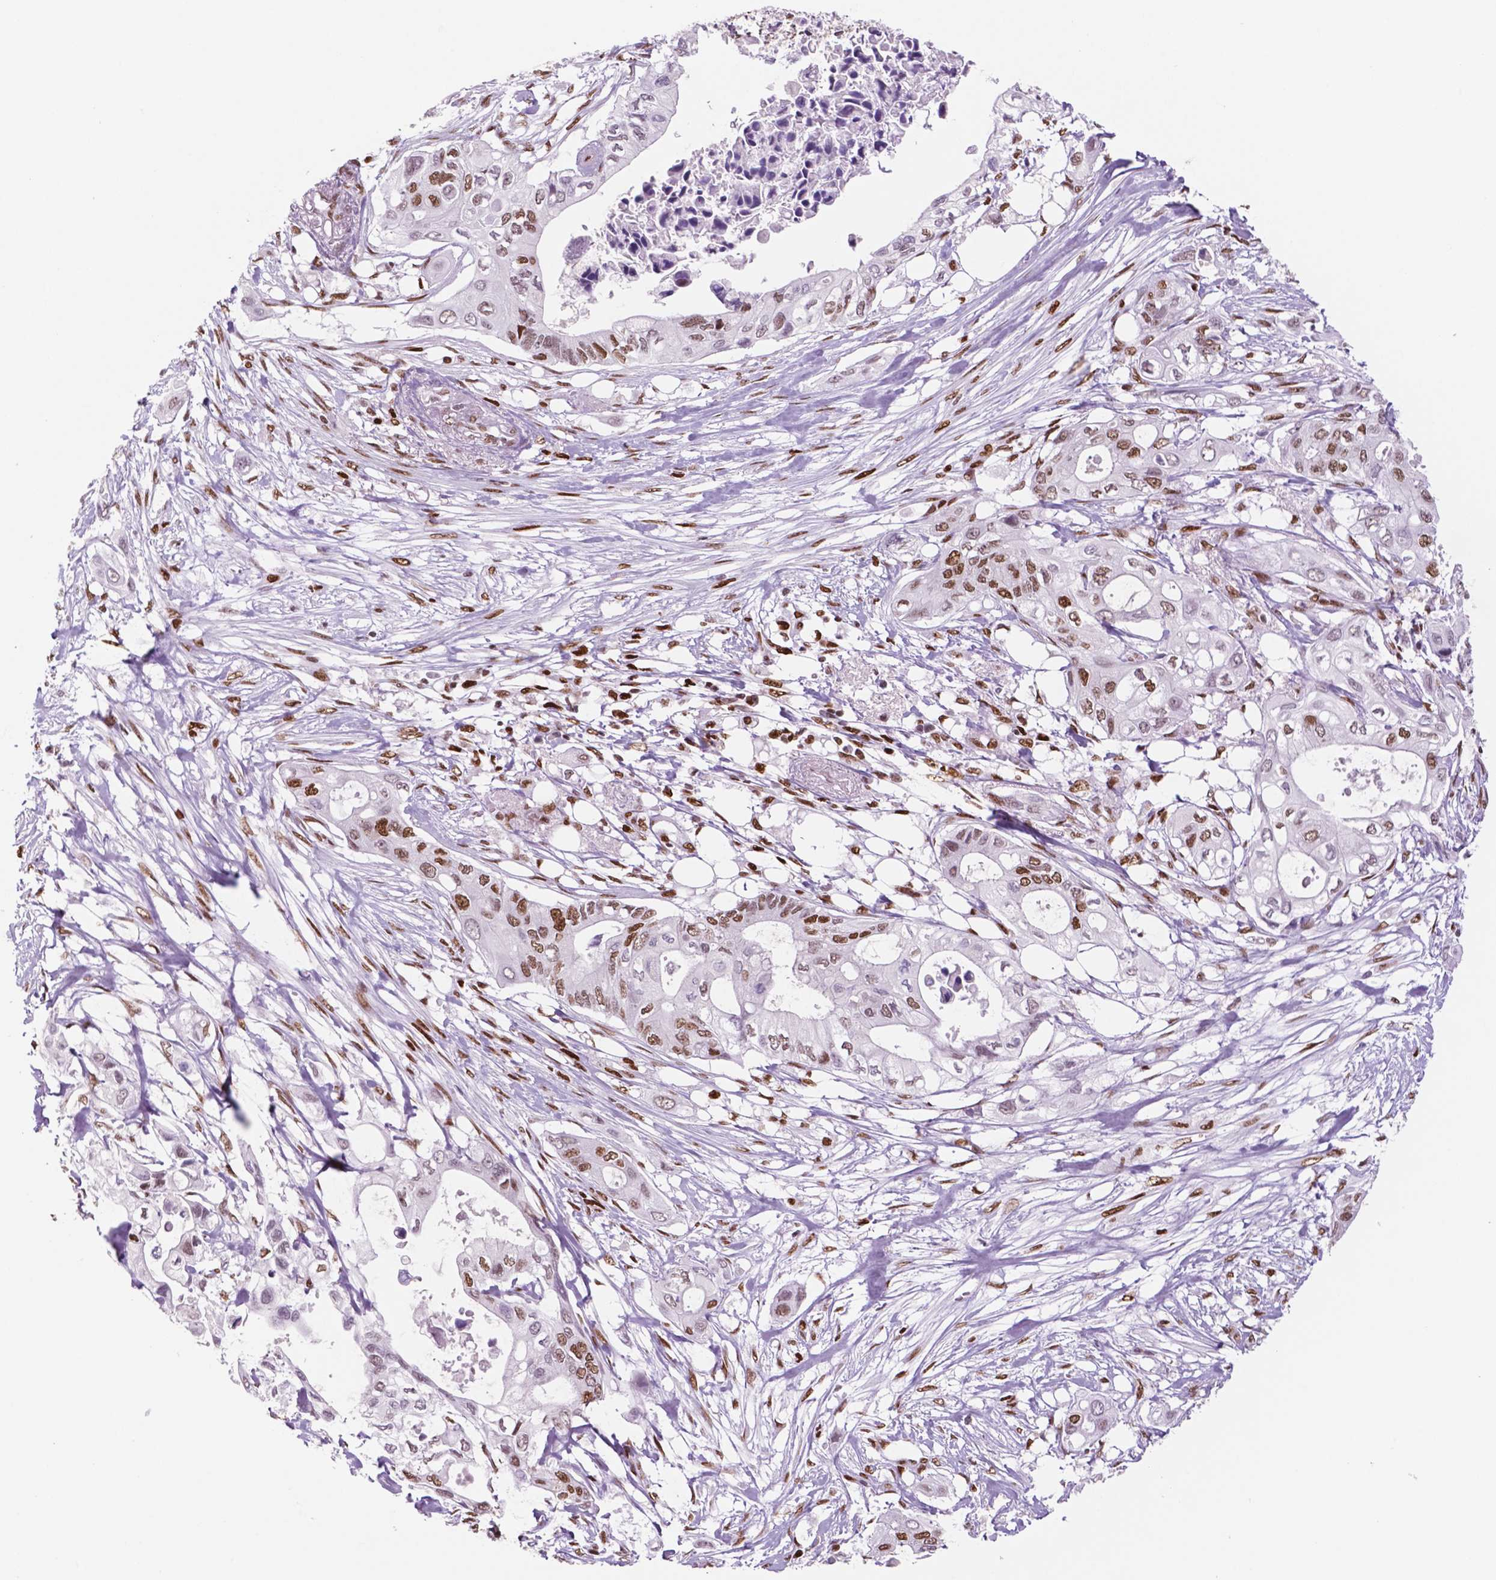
{"staining": {"intensity": "moderate", "quantity": ">75%", "location": "nuclear"}, "tissue": "pancreatic cancer", "cell_type": "Tumor cells", "image_type": "cancer", "snomed": [{"axis": "morphology", "description": "Adenocarcinoma, NOS"}, {"axis": "topography", "description": "Pancreas"}], "caption": "Protein staining exhibits moderate nuclear expression in about >75% of tumor cells in pancreatic cancer.", "gene": "MSH6", "patient": {"sex": "female", "age": 63}}